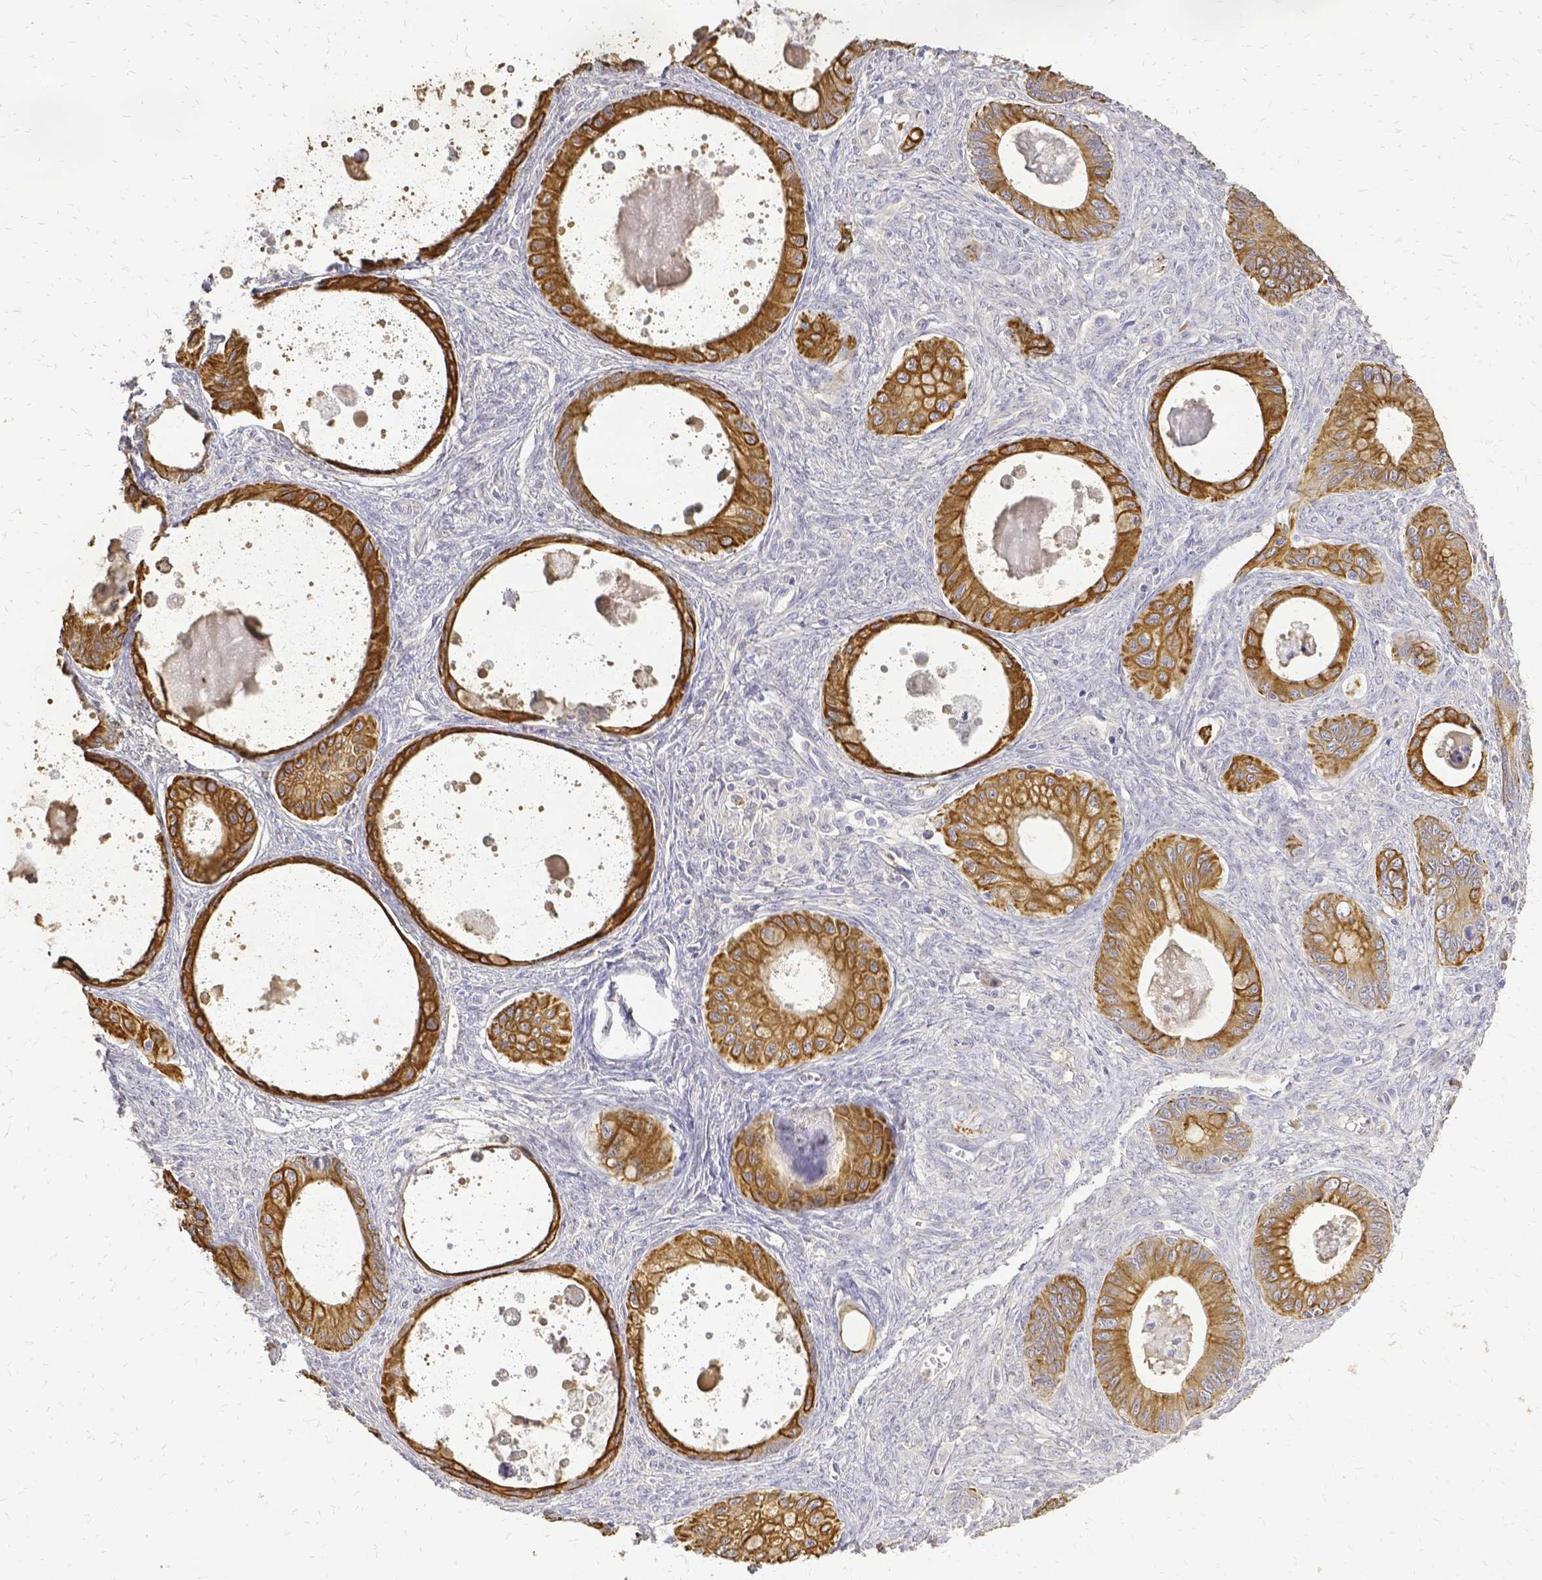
{"staining": {"intensity": "moderate", "quantity": ">75%", "location": "cytoplasmic/membranous"}, "tissue": "ovarian cancer", "cell_type": "Tumor cells", "image_type": "cancer", "snomed": [{"axis": "morphology", "description": "Cystadenocarcinoma, mucinous, NOS"}, {"axis": "topography", "description": "Ovary"}], "caption": "Moderate cytoplasmic/membranous positivity is present in about >75% of tumor cells in ovarian cancer (mucinous cystadenocarcinoma).", "gene": "CIB1", "patient": {"sex": "female", "age": 64}}